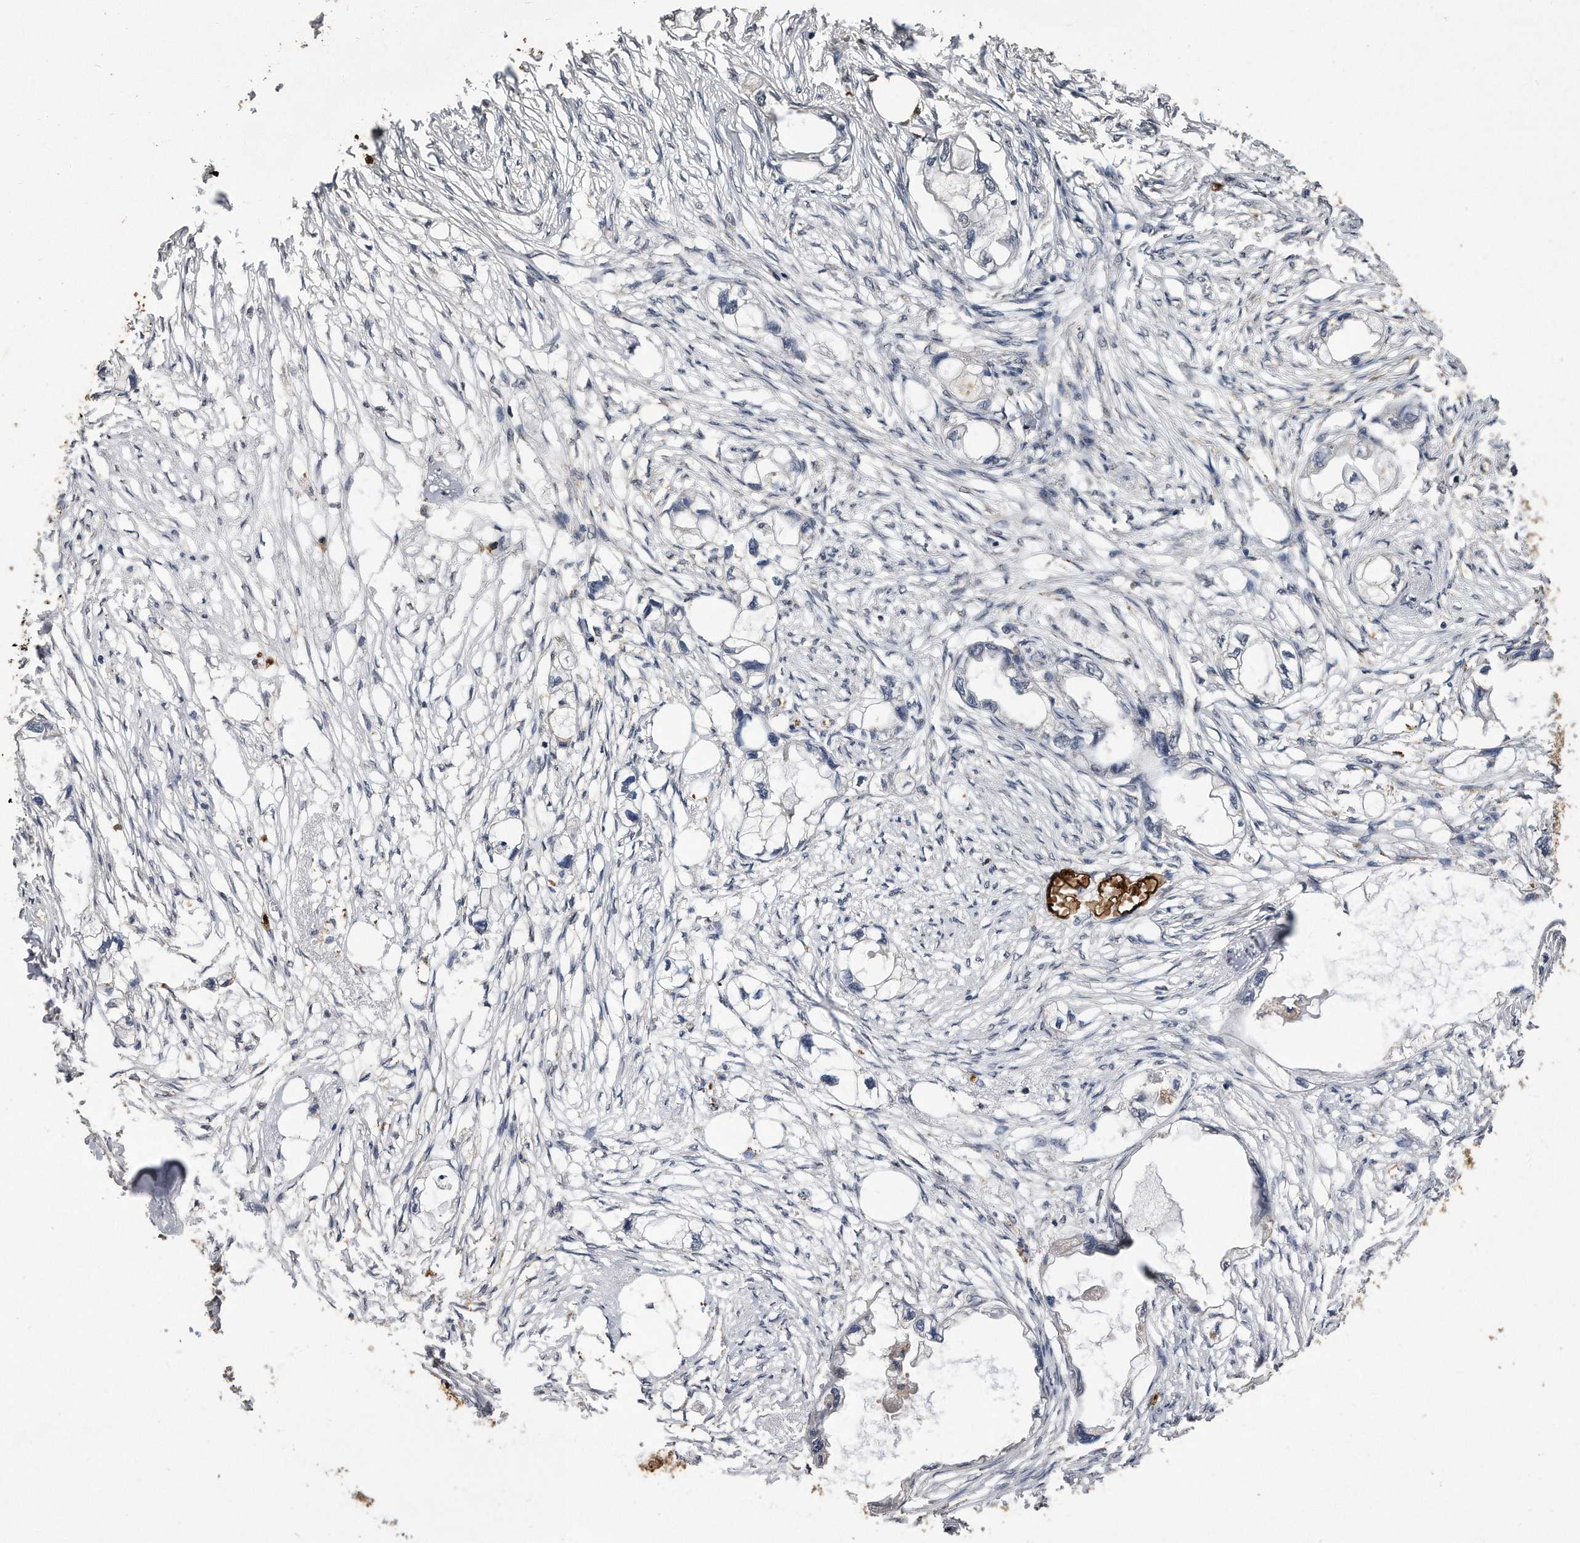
{"staining": {"intensity": "negative", "quantity": "none", "location": "none"}, "tissue": "endometrial cancer", "cell_type": "Tumor cells", "image_type": "cancer", "snomed": [{"axis": "morphology", "description": "Adenocarcinoma, NOS"}, {"axis": "morphology", "description": "Adenocarcinoma, metastatic, NOS"}, {"axis": "topography", "description": "Adipose tissue"}, {"axis": "topography", "description": "Endometrium"}], "caption": "Histopathology image shows no significant protein staining in tumor cells of endometrial cancer (adenocarcinoma).", "gene": "PELO", "patient": {"sex": "female", "age": 67}}